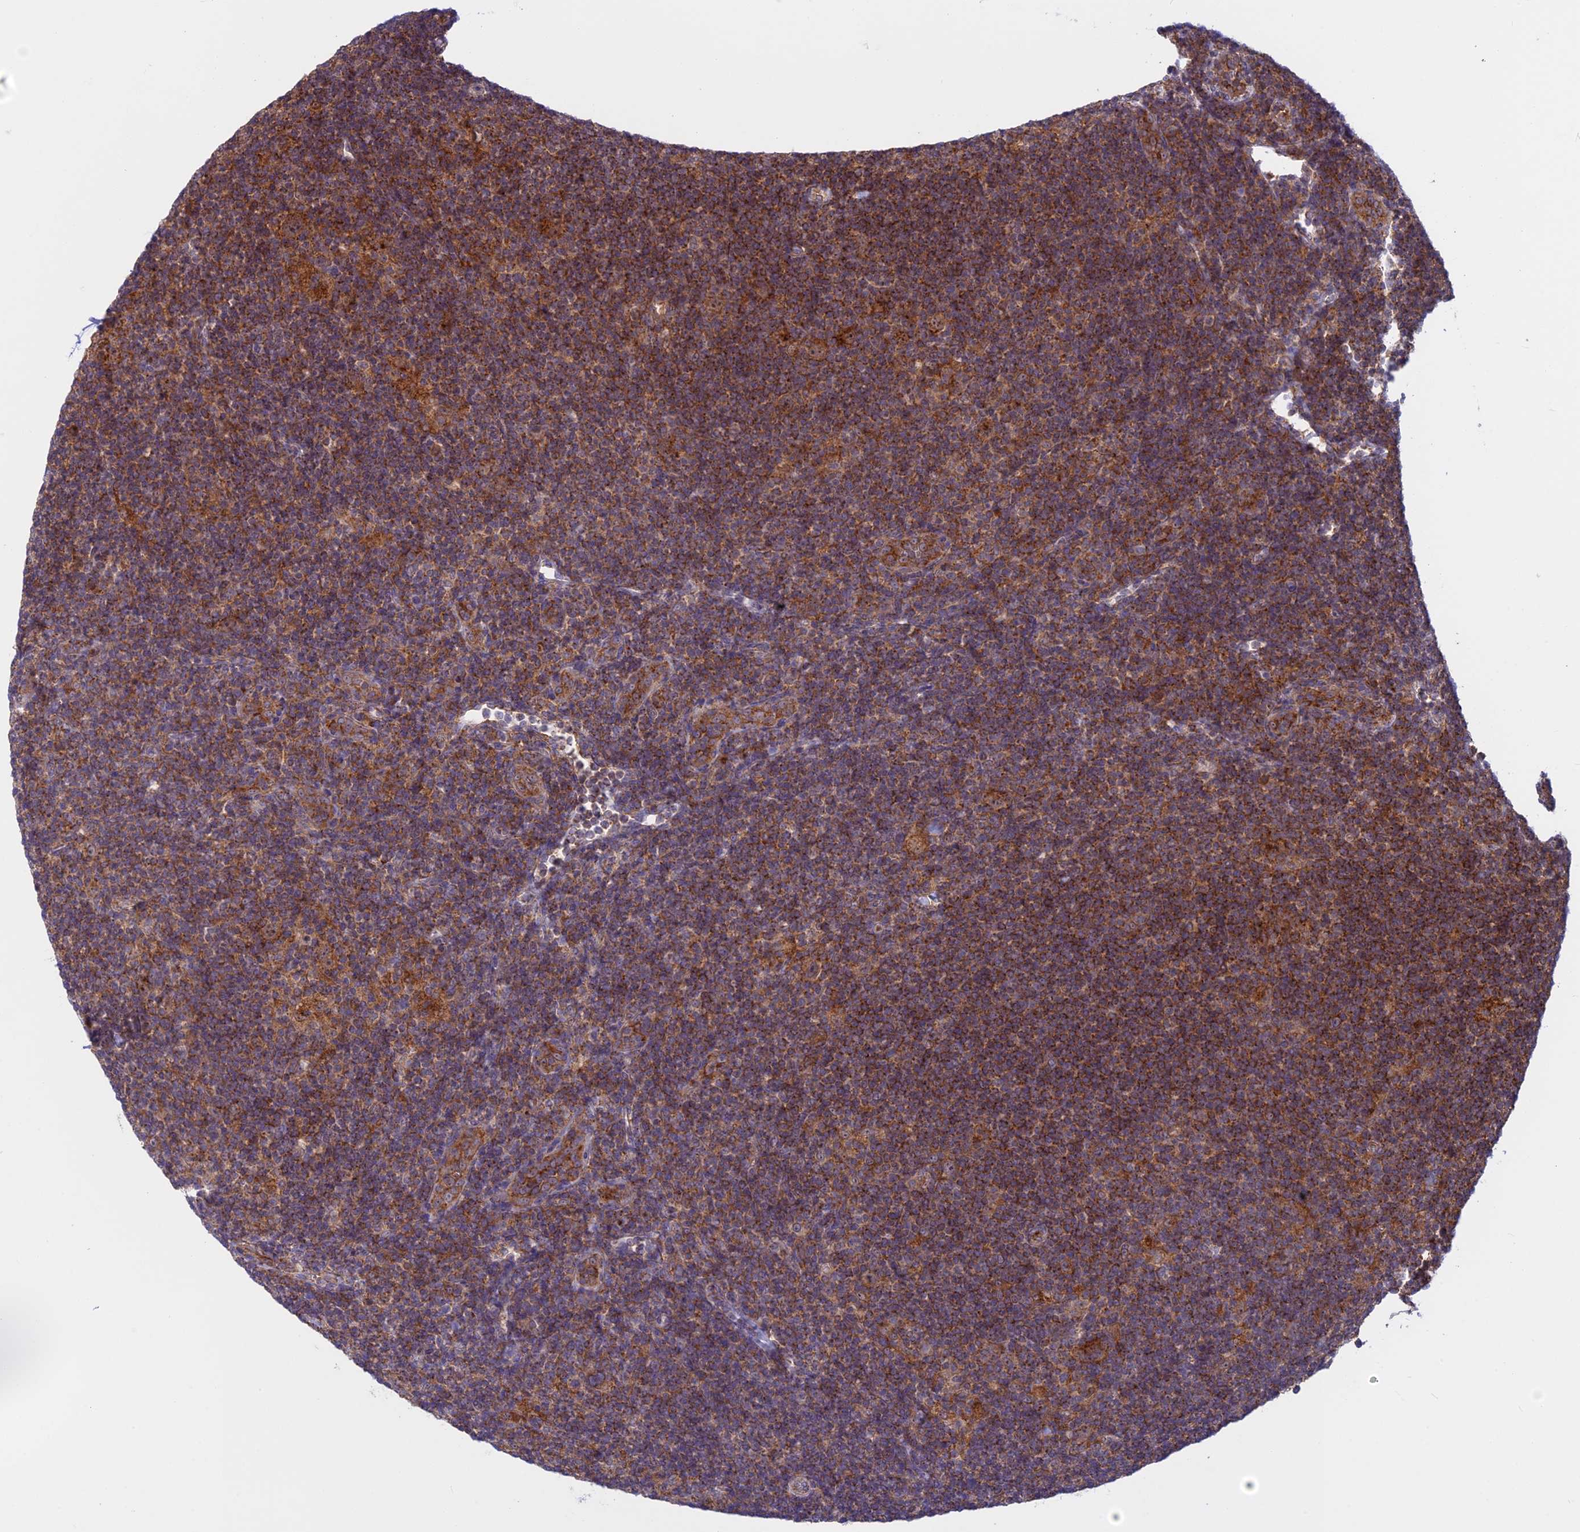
{"staining": {"intensity": "moderate", "quantity": "25%-75%", "location": "cytoplasmic/membranous"}, "tissue": "lymphoma", "cell_type": "Tumor cells", "image_type": "cancer", "snomed": [{"axis": "morphology", "description": "Hodgkin's disease, NOS"}, {"axis": "topography", "description": "Lymph node"}], "caption": "Tumor cells demonstrate medium levels of moderate cytoplasmic/membranous positivity in approximately 25%-75% of cells in human lymphoma. (Stains: DAB in brown, nuclei in blue, Microscopy: brightfield microscopy at high magnification).", "gene": "CLINT1", "patient": {"sex": "female", "age": 57}}